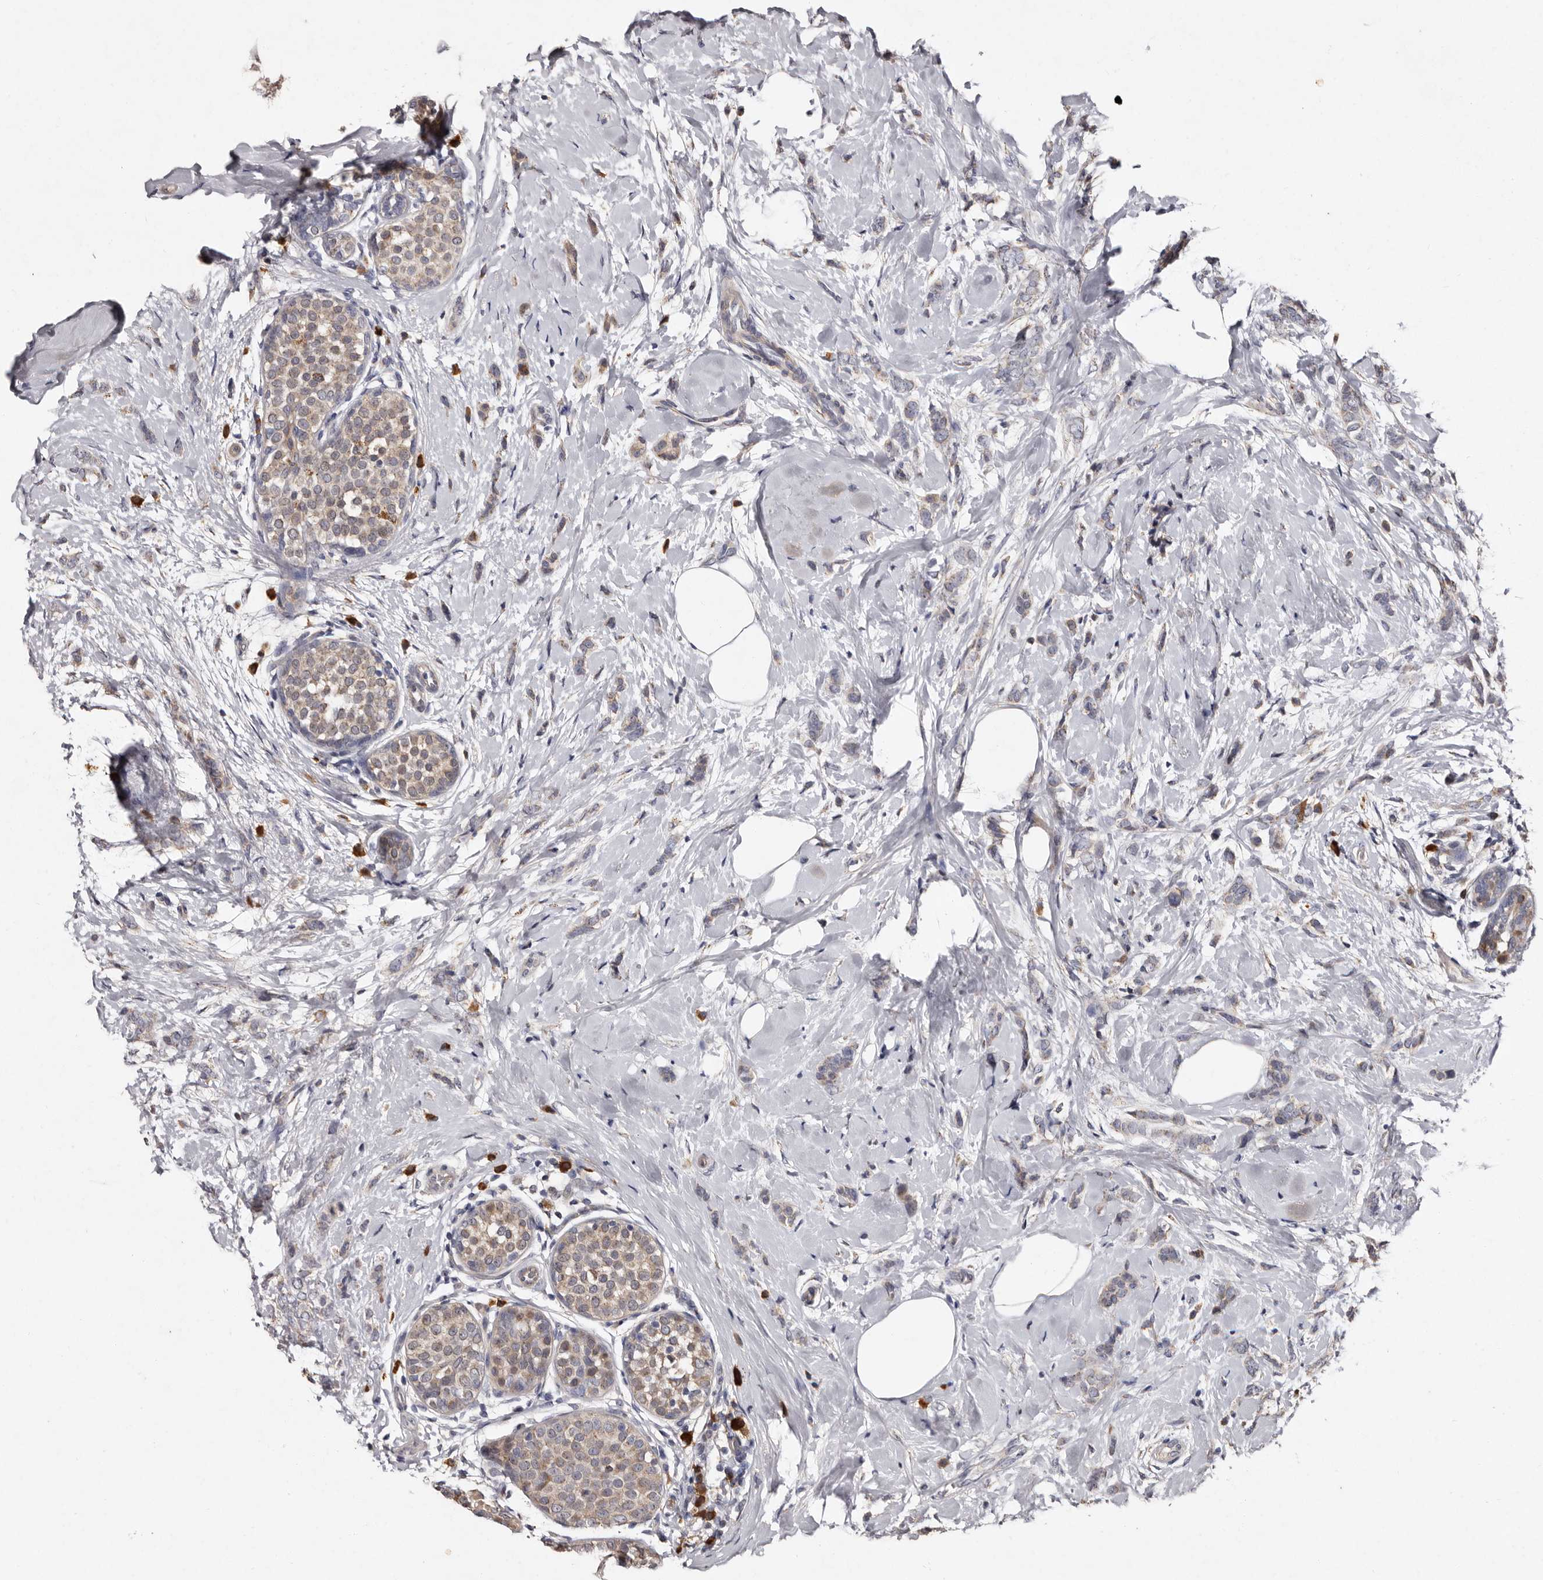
{"staining": {"intensity": "weak", "quantity": "25%-75%", "location": "cytoplasmic/membranous"}, "tissue": "breast cancer", "cell_type": "Tumor cells", "image_type": "cancer", "snomed": [{"axis": "morphology", "description": "Lobular carcinoma, in situ"}, {"axis": "morphology", "description": "Lobular carcinoma"}, {"axis": "topography", "description": "Breast"}], "caption": "A brown stain highlights weak cytoplasmic/membranous positivity of a protein in human breast cancer tumor cells. (Stains: DAB in brown, nuclei in blue, Microscopy: brightfield microscopy at high magnification).", "gene": "DNPH1", "patient": {"sex": "female", "age": 41}}